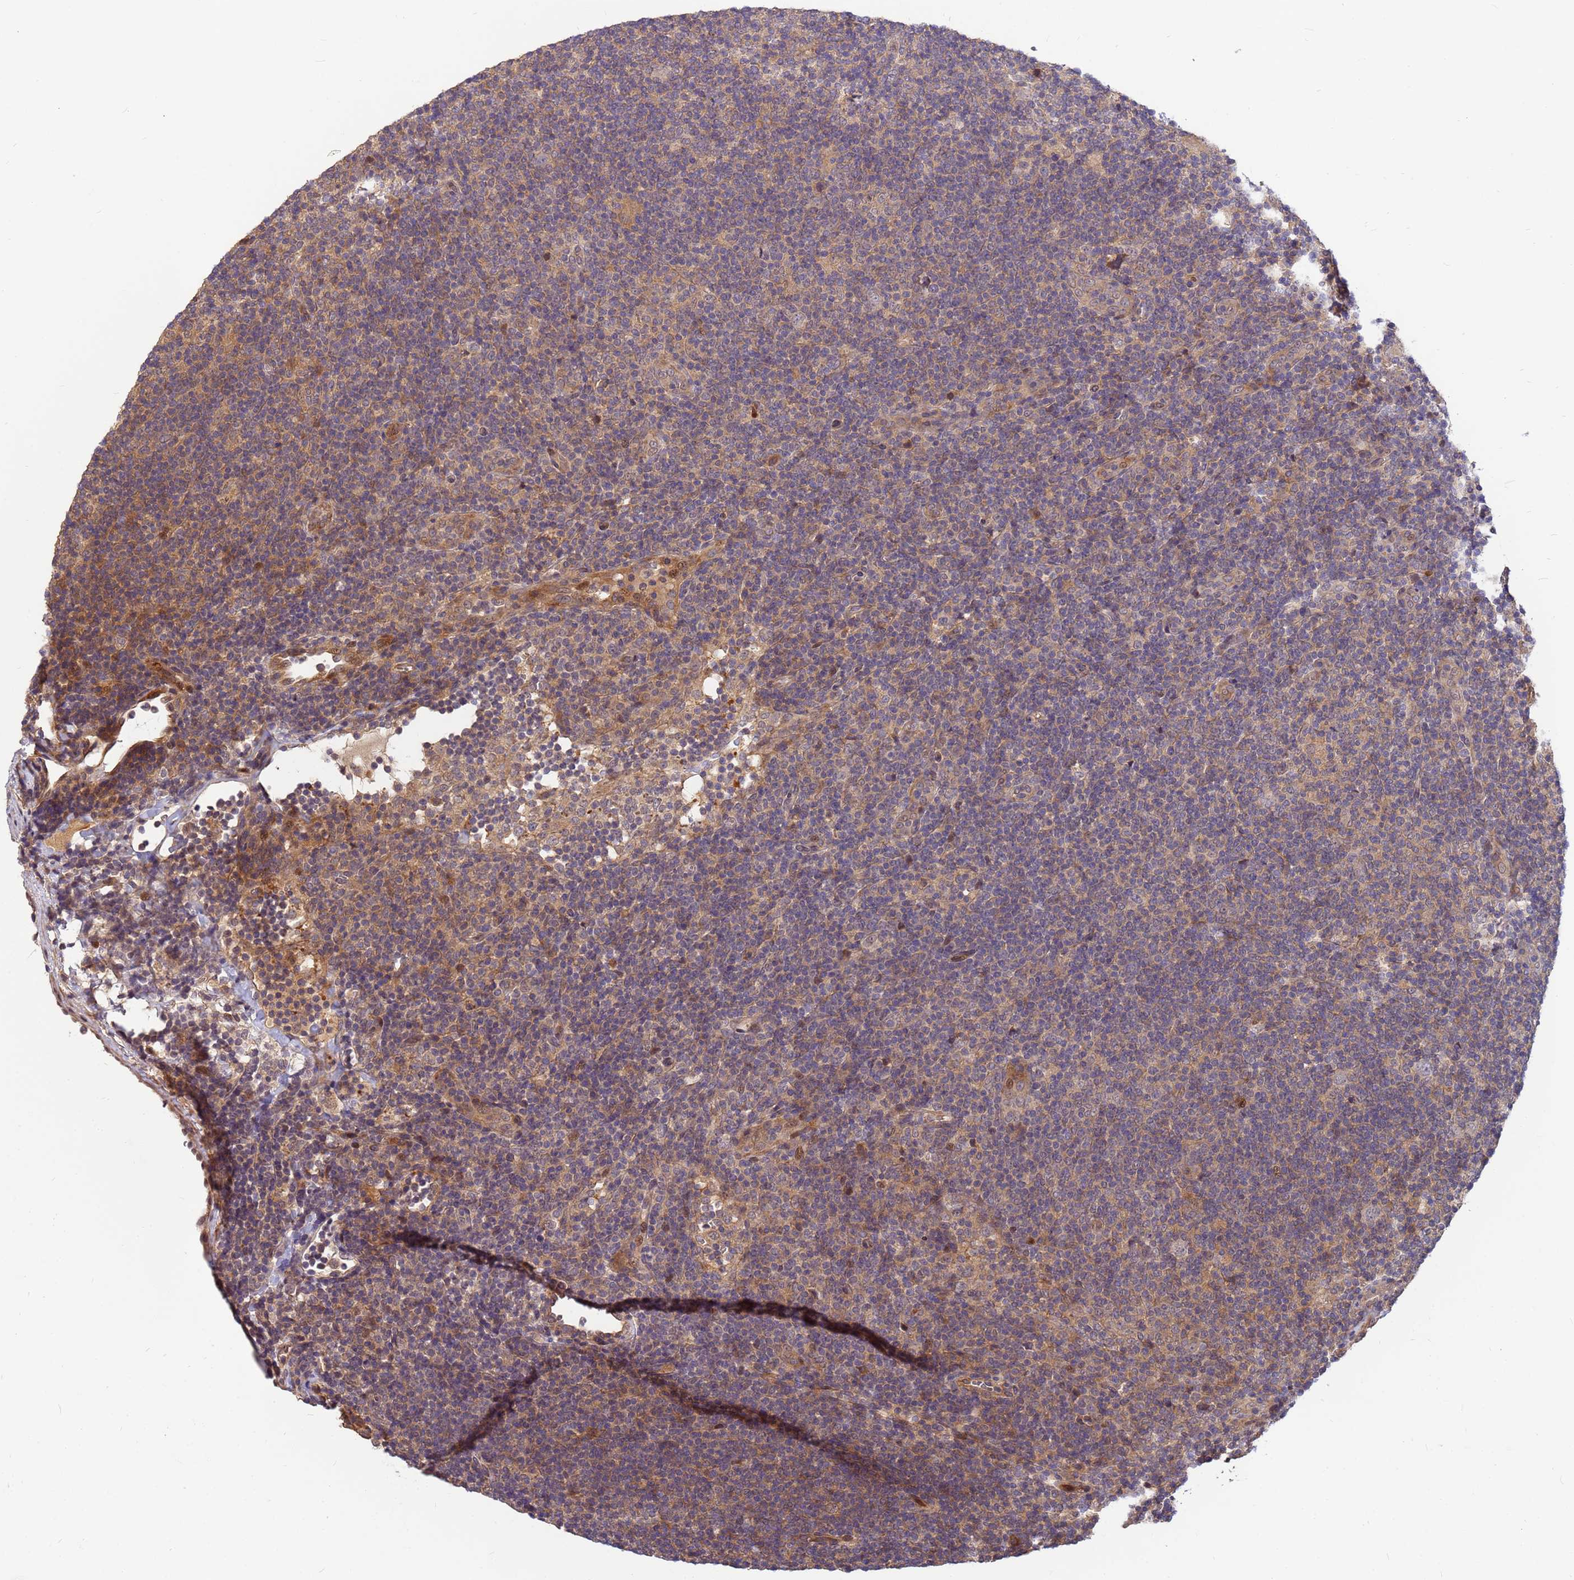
{"staining": {"intensity": "negative", "quantity": "none", "location": "none"}, "tissue": "lymphoma", "cell_type": "Tumor cells", "image_type": "cancer", "snomed": [{"axis": "morphology", "description": "Hodgkin's disease, NOS"}, {"axis": "topography", "description": "Lymph node"}], "caption": "The histopathology image reveals no significant positivity in tumor cells of lymphoma.", "gene": "DUS4L", "patient": {"sex": "female", "age": 57}}